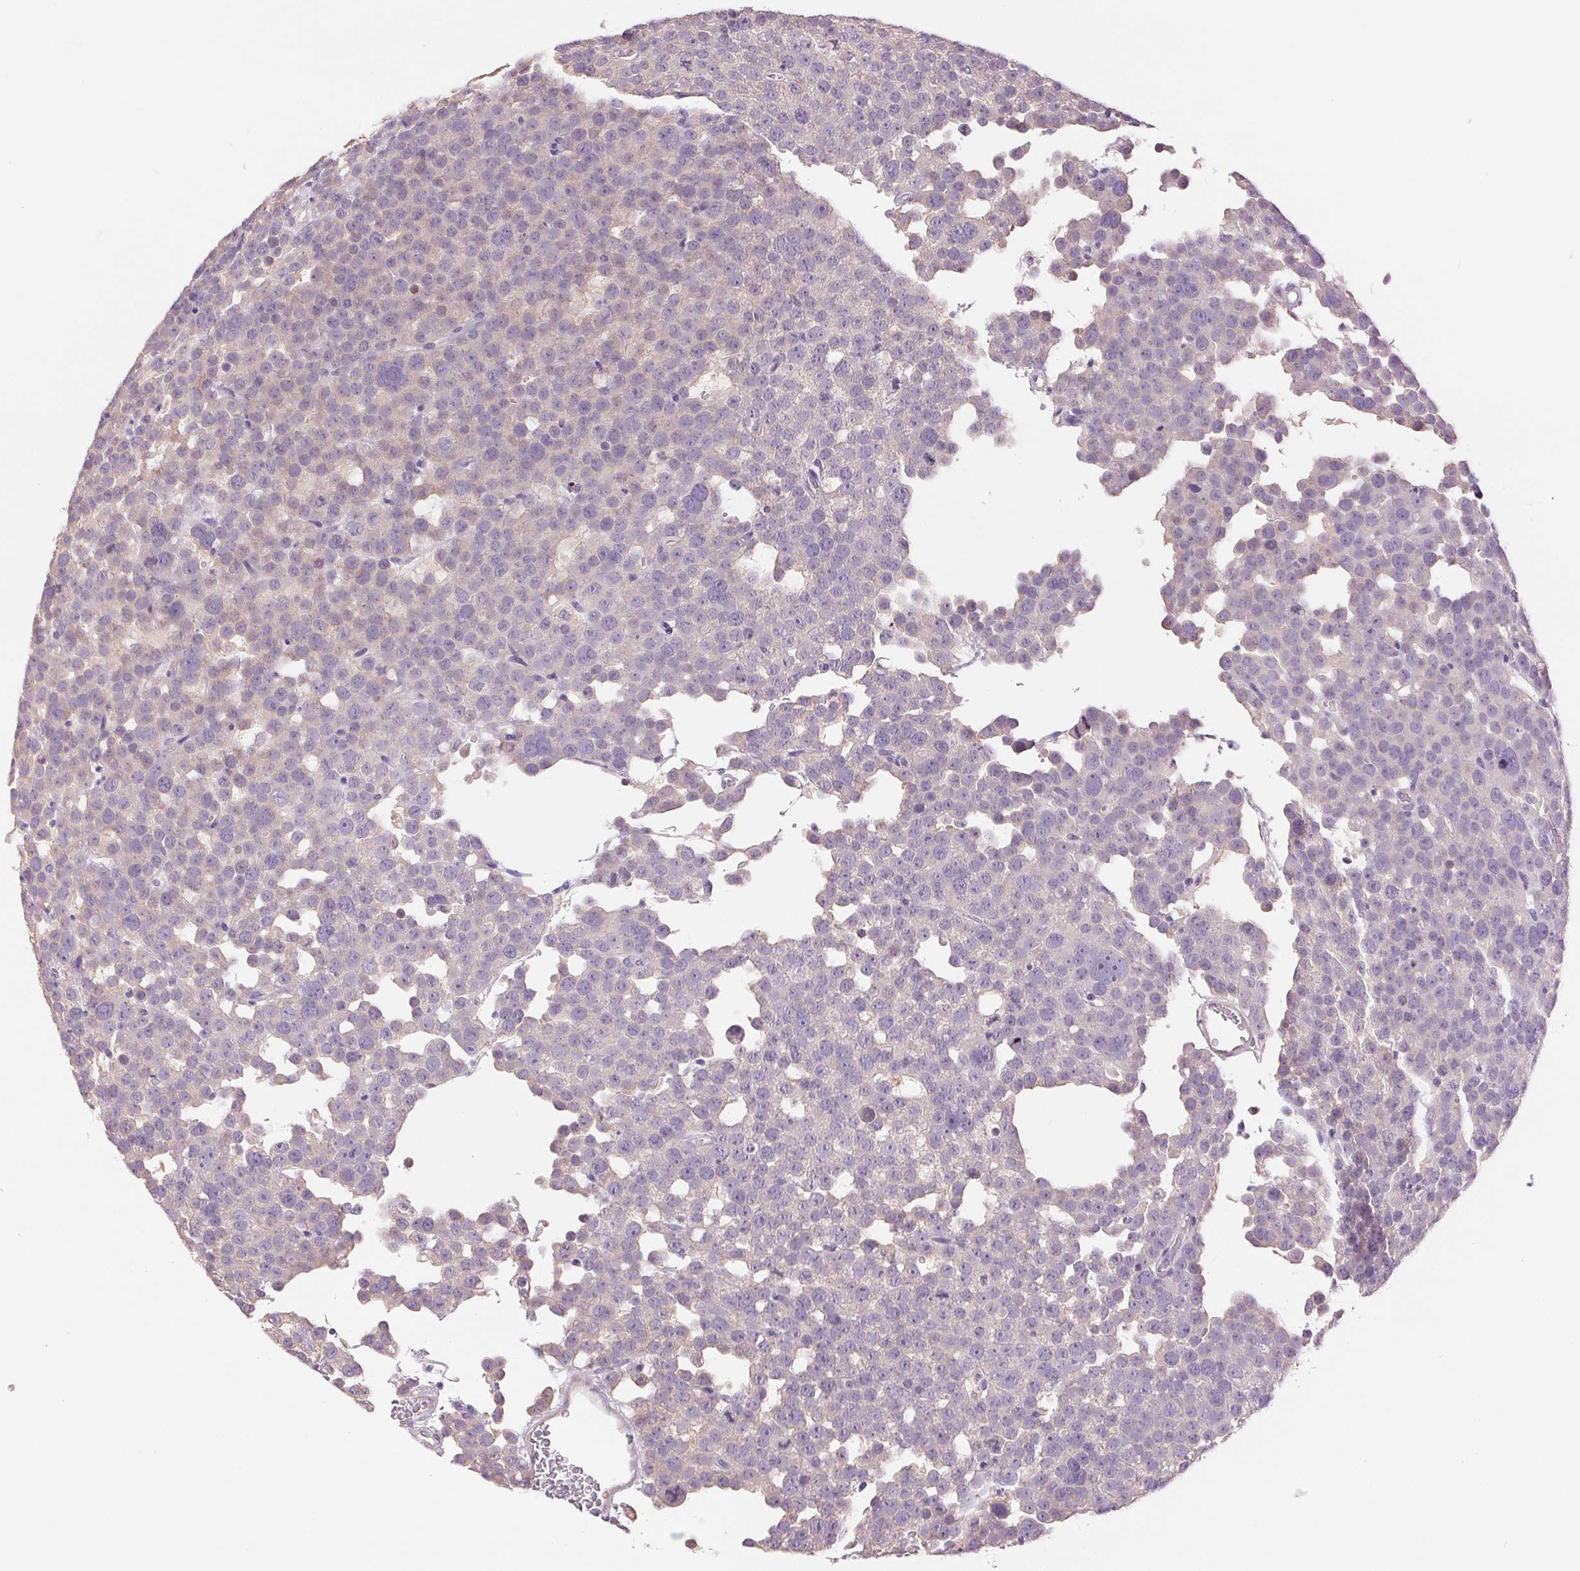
{"staining": {"intensity": "negative", "quantity": "none", "location": "none"}, "tissue": "testis cancer", "cell_type": "Tumor cells", "image_type": "cancer", "snomed": [{"axis": "morphology", "description": "Seminoma, NOS"}, {"axis": "topography", "description": "Testis"}], "caption": "This histopathology image is of testis seminoma stained with immunohistochemistry (IHC) to label a protein in brown with the nuclei are counter-stained blue. There is no expression in tumor cells.", "gene": "FXYD4", "patient": {"sex": "male", "age": 71}}